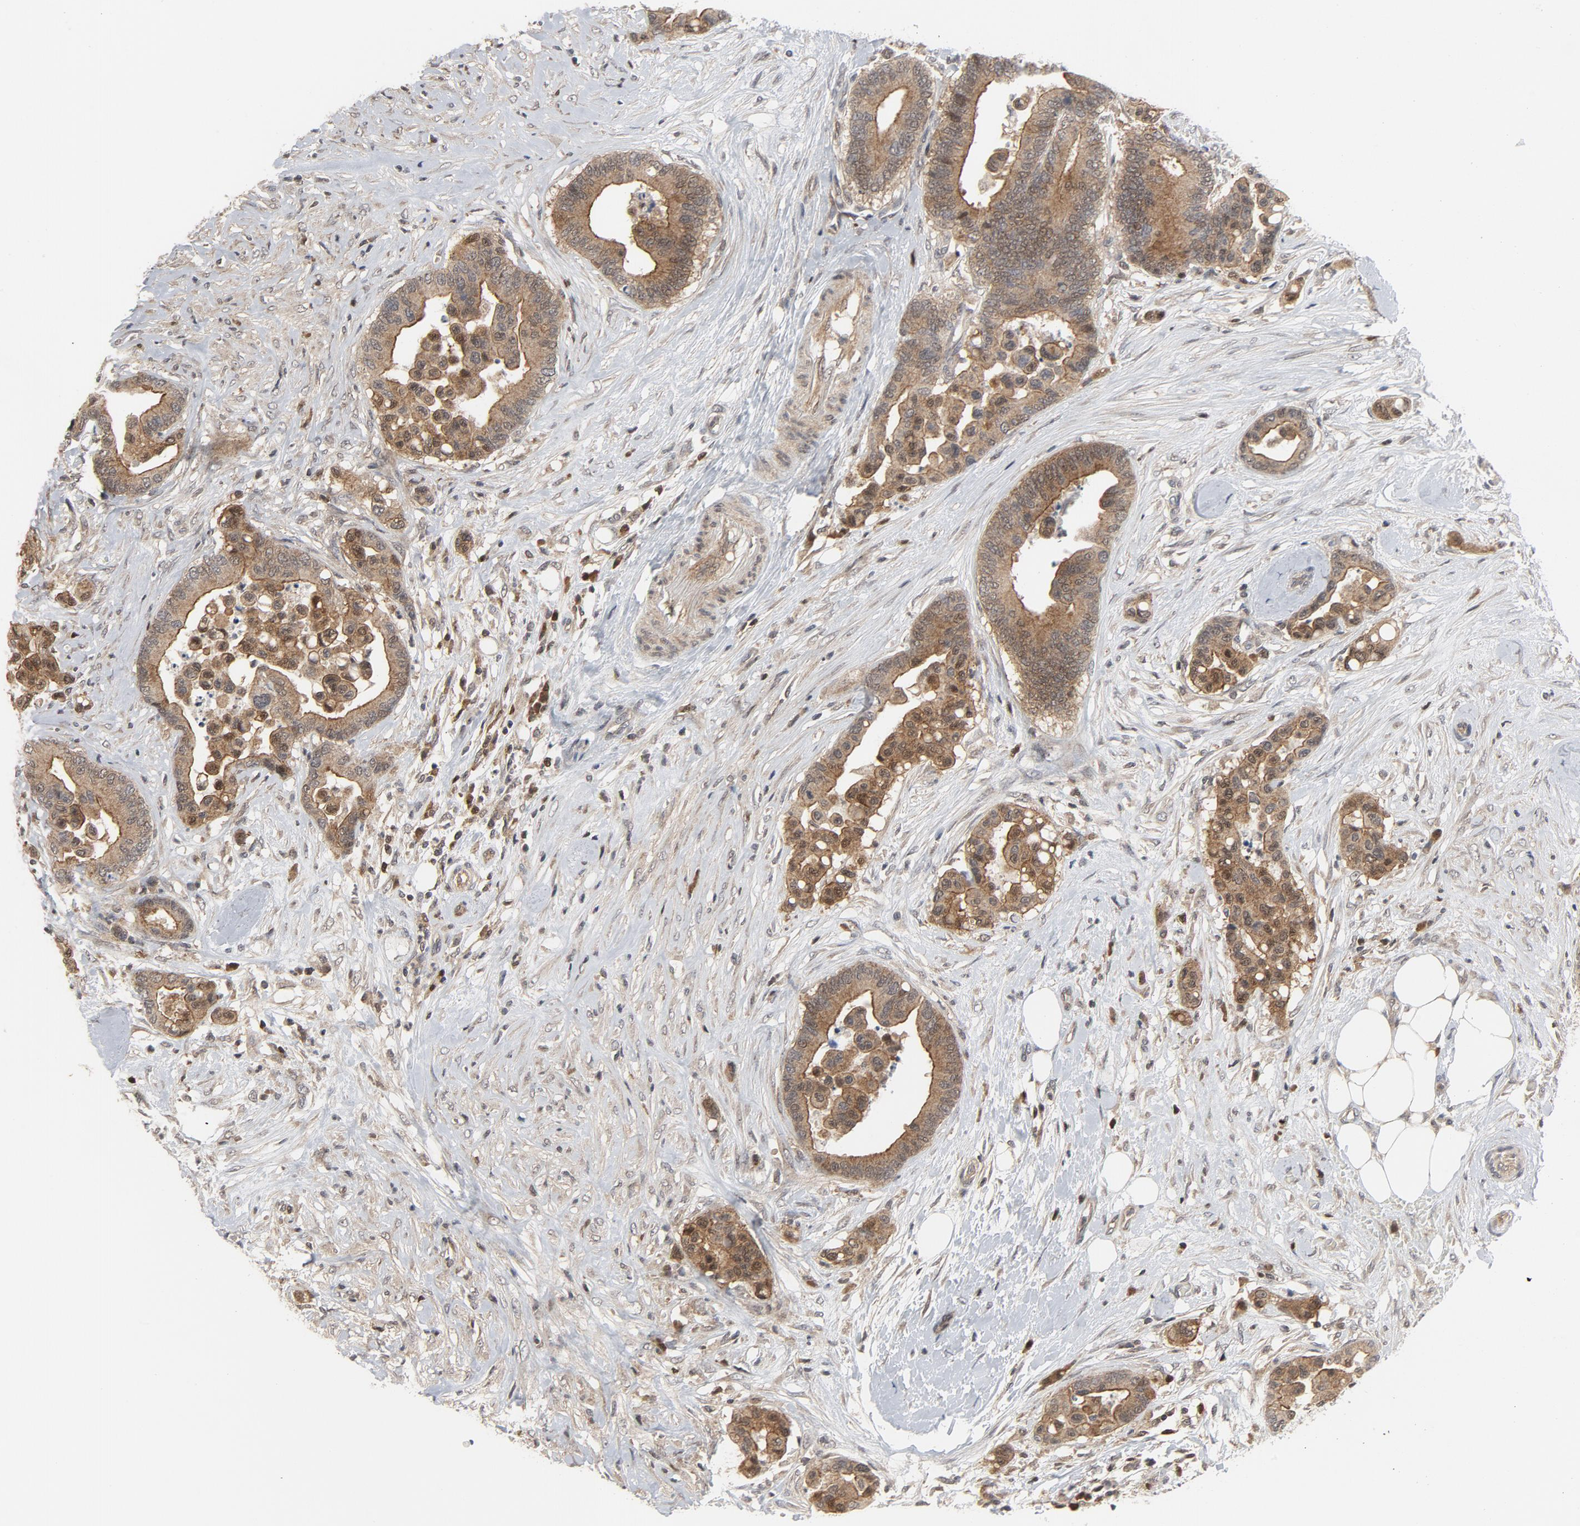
{"staining": {"intensity": "moderate", "quantity": ">75%", "location": "cytoplasmic/membranous,nuclear"}, "tissue": "colorectal cancer", "cell_type": "Tumor cells", "image_type": "cancer", "snomed": [{"axis": "morphology", "description": "Adenocarcinoma, NOS"}, {"axis": "topography", "description": "Colon"}], "caption": "There is medium levels of moderate cytoplasmic/membranous and nuclear expression in tumor cells of colorectal cancer, as demonstrated by immunohistochemical staining (brown color).", "gene": "TRADD", "patient": {"sex": "male", "age": 82}}